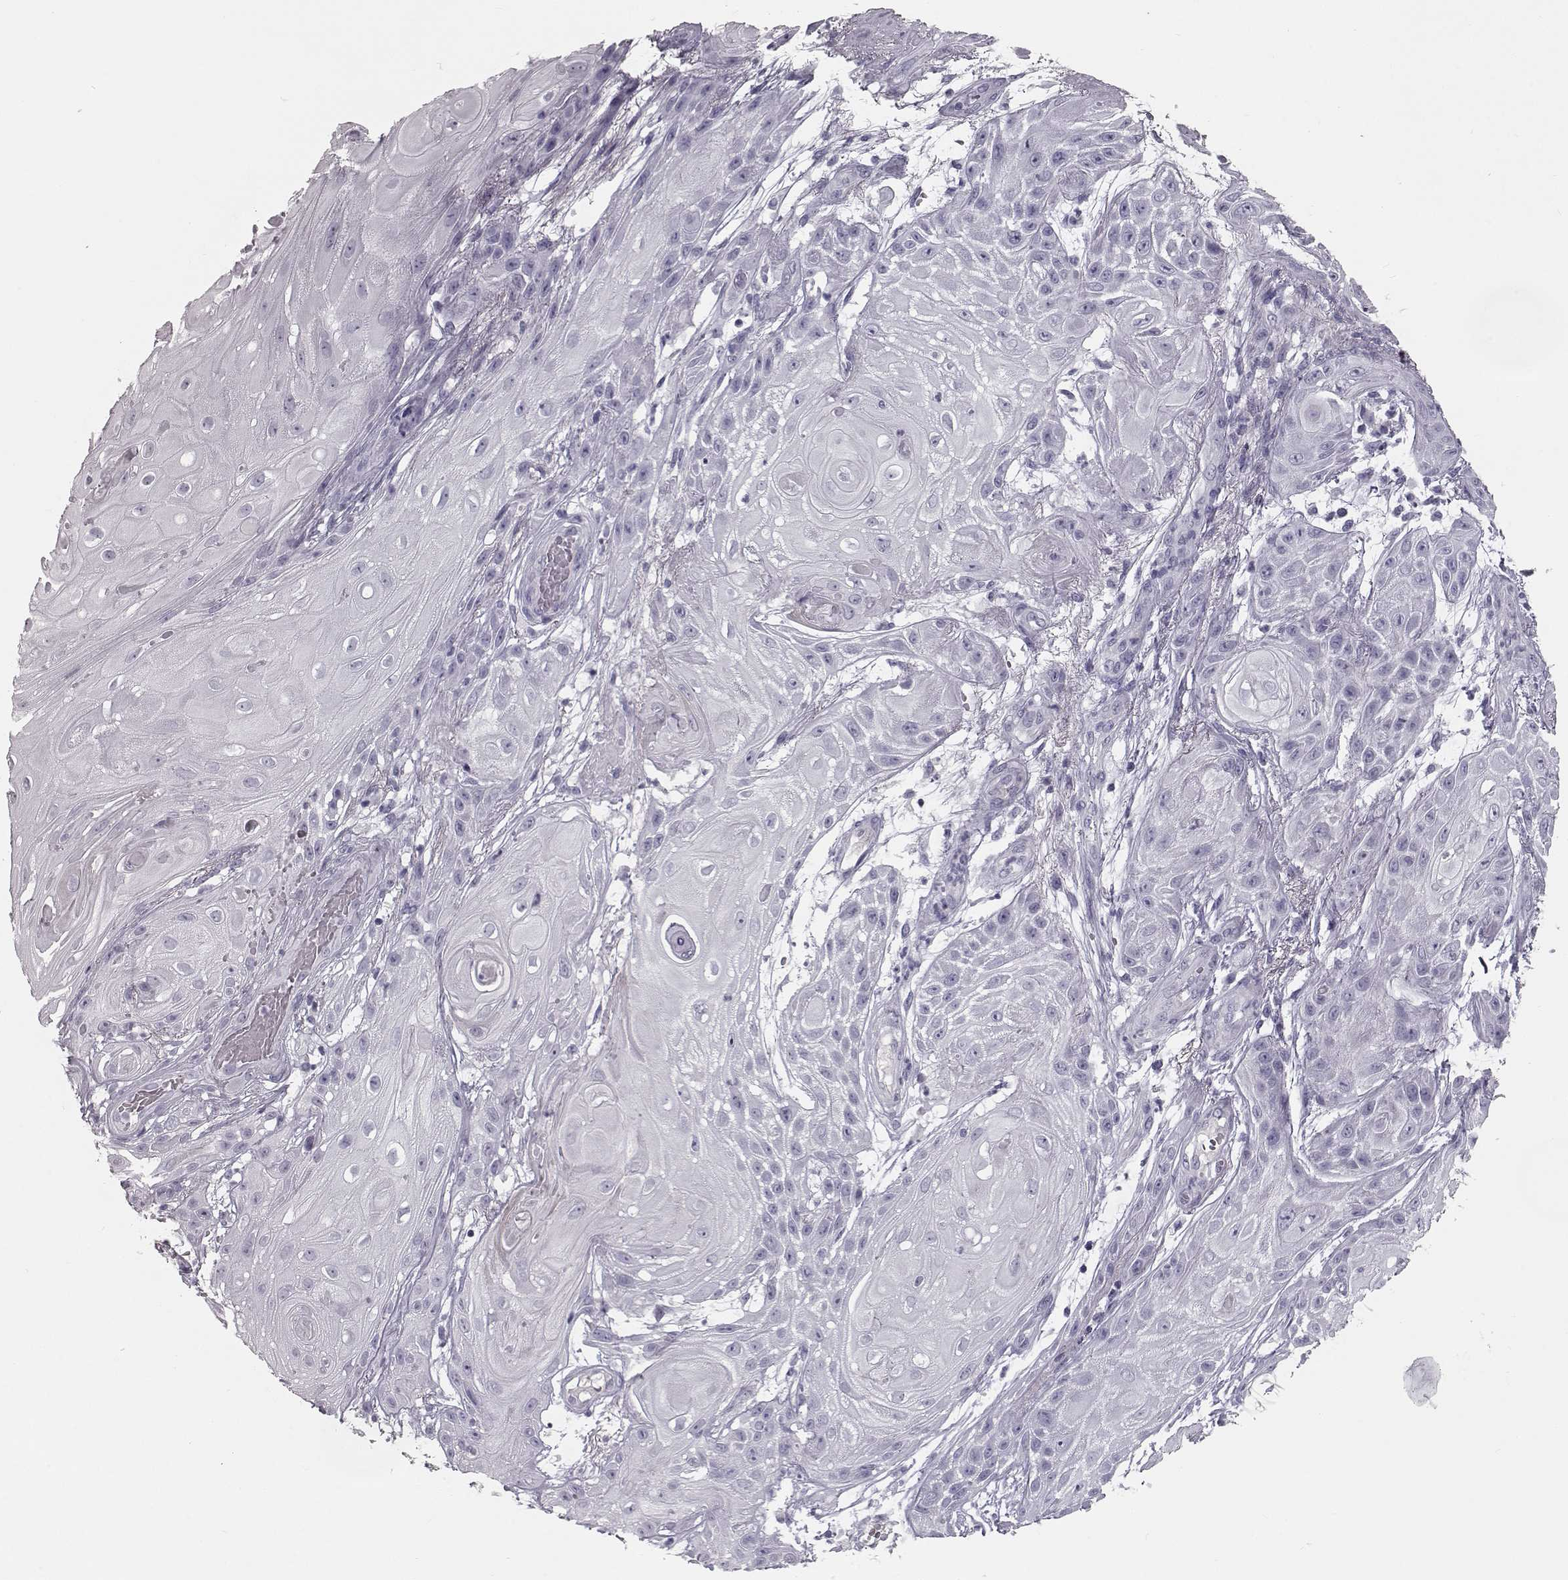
{"staining": {"intensity": "negative", "quantity": "none", "location": "none"}, "tissue": "skin cancer", "cell_type": "Tumor cells", "image_type": "cancer", "snomed": [{"axis": "morphology", "description": "Squamous cell carcinoma, NOS"}, {"axis": "topography", "description": "Skin"}], "caption": "A histopathology image of human skin squamous cell carcinoma is negative for staining in tumor cells. (Brightfield microscopy of DAB (3,3'-diaminobenzidine) immunohistochemistry (IHC) at high magnification).", "gene": "CCL19", "patient": {"sex": "male", "age": 62}}